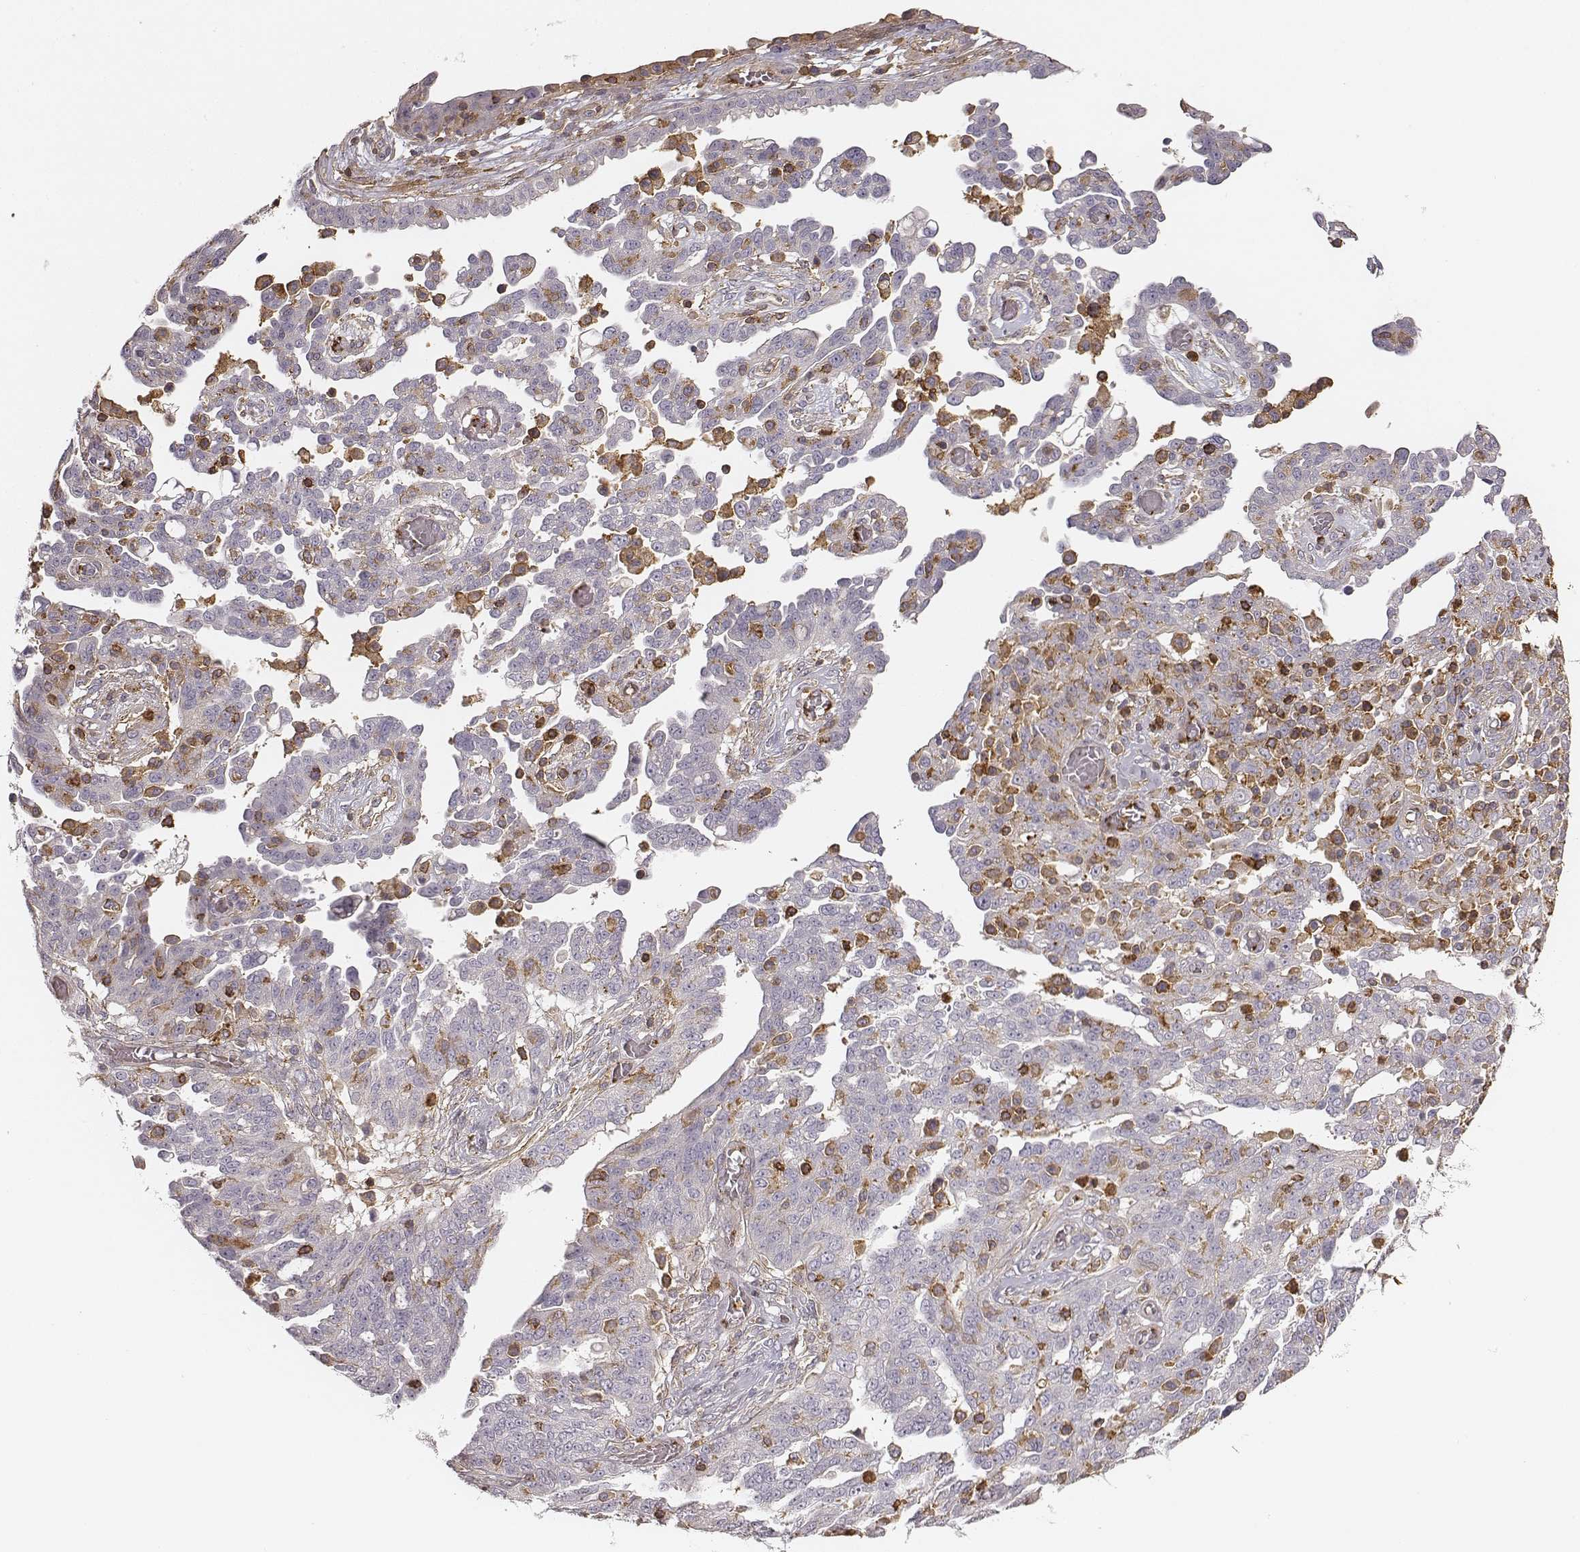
{"staining": {"intensity": "negative", "quantity": "none", "location": "none"}, "tissue": "ovarian cancer", "cell_type": "Tumor cells", "image_type": "cancer", "snomed": [{"axis": "morphology", "description": "Cystadenocarcinoma, serous, NOS"}, {"axis": "topography", "description": "Ovary"}], "caption": "Ovarian cancer was stained to show a protein in brown. There is no significant positivity in tumor cells.", "gene": "ZYX", "patient": {"sex": "female", "age": 67}}